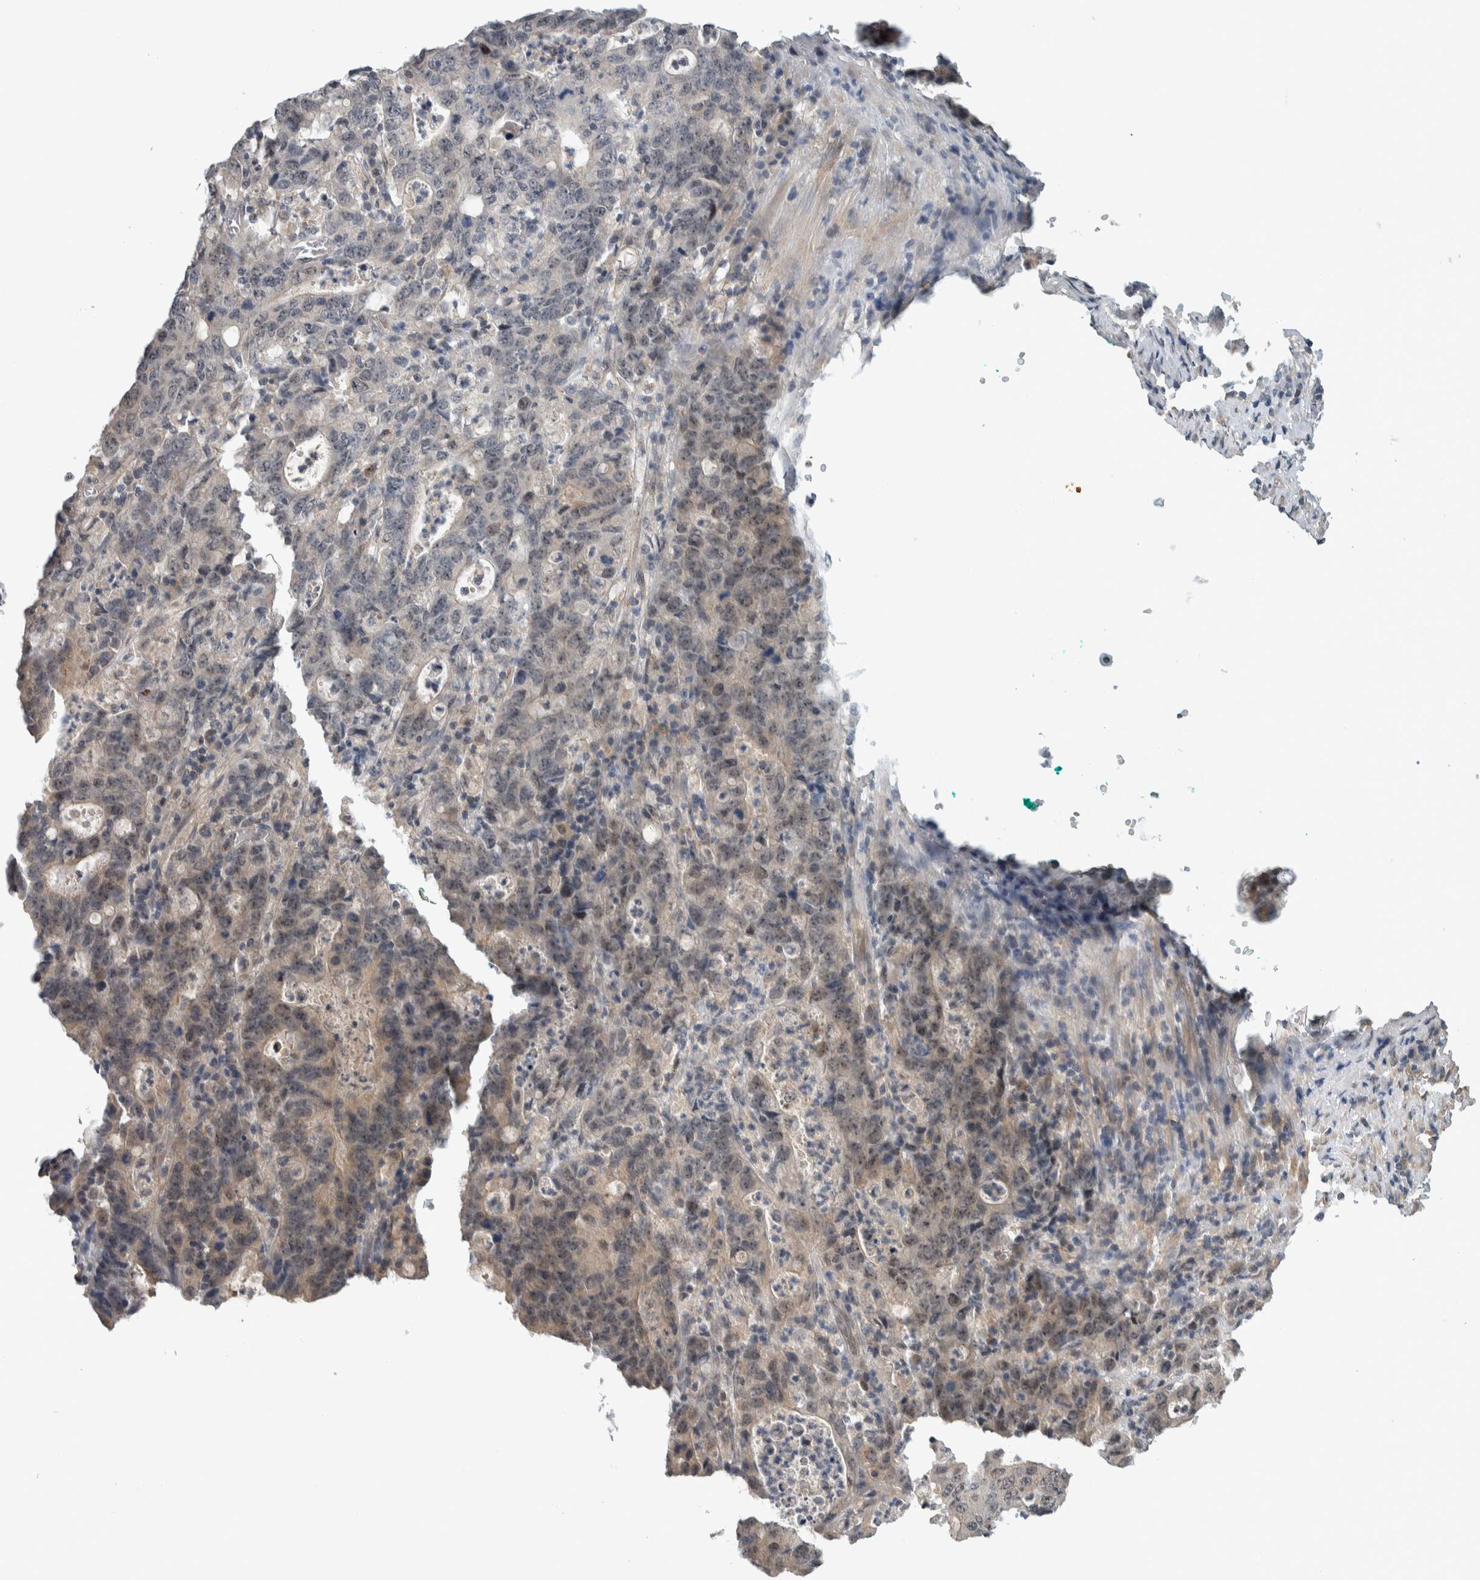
{"staining": {"intensity": "weak", "quantity": ">75%", "location": "nuclear"}, "tissue": "stomach cancer", "cell_type": "Tumor cells", "image_type": "cancer", "snomed": [{"axis": "morphology", "description": "Adenocarcinoma, NOS"}, {"axis": "topography", "description": "Stomach, upper"}], "caption": "This is an image of immunohistochemistry staining of stomach adenocarcinoma, which shows weak staining in the nuclear of tumor cells.", "gene": "MPRIP", "patient": {"sex": "male", "age": 69}}